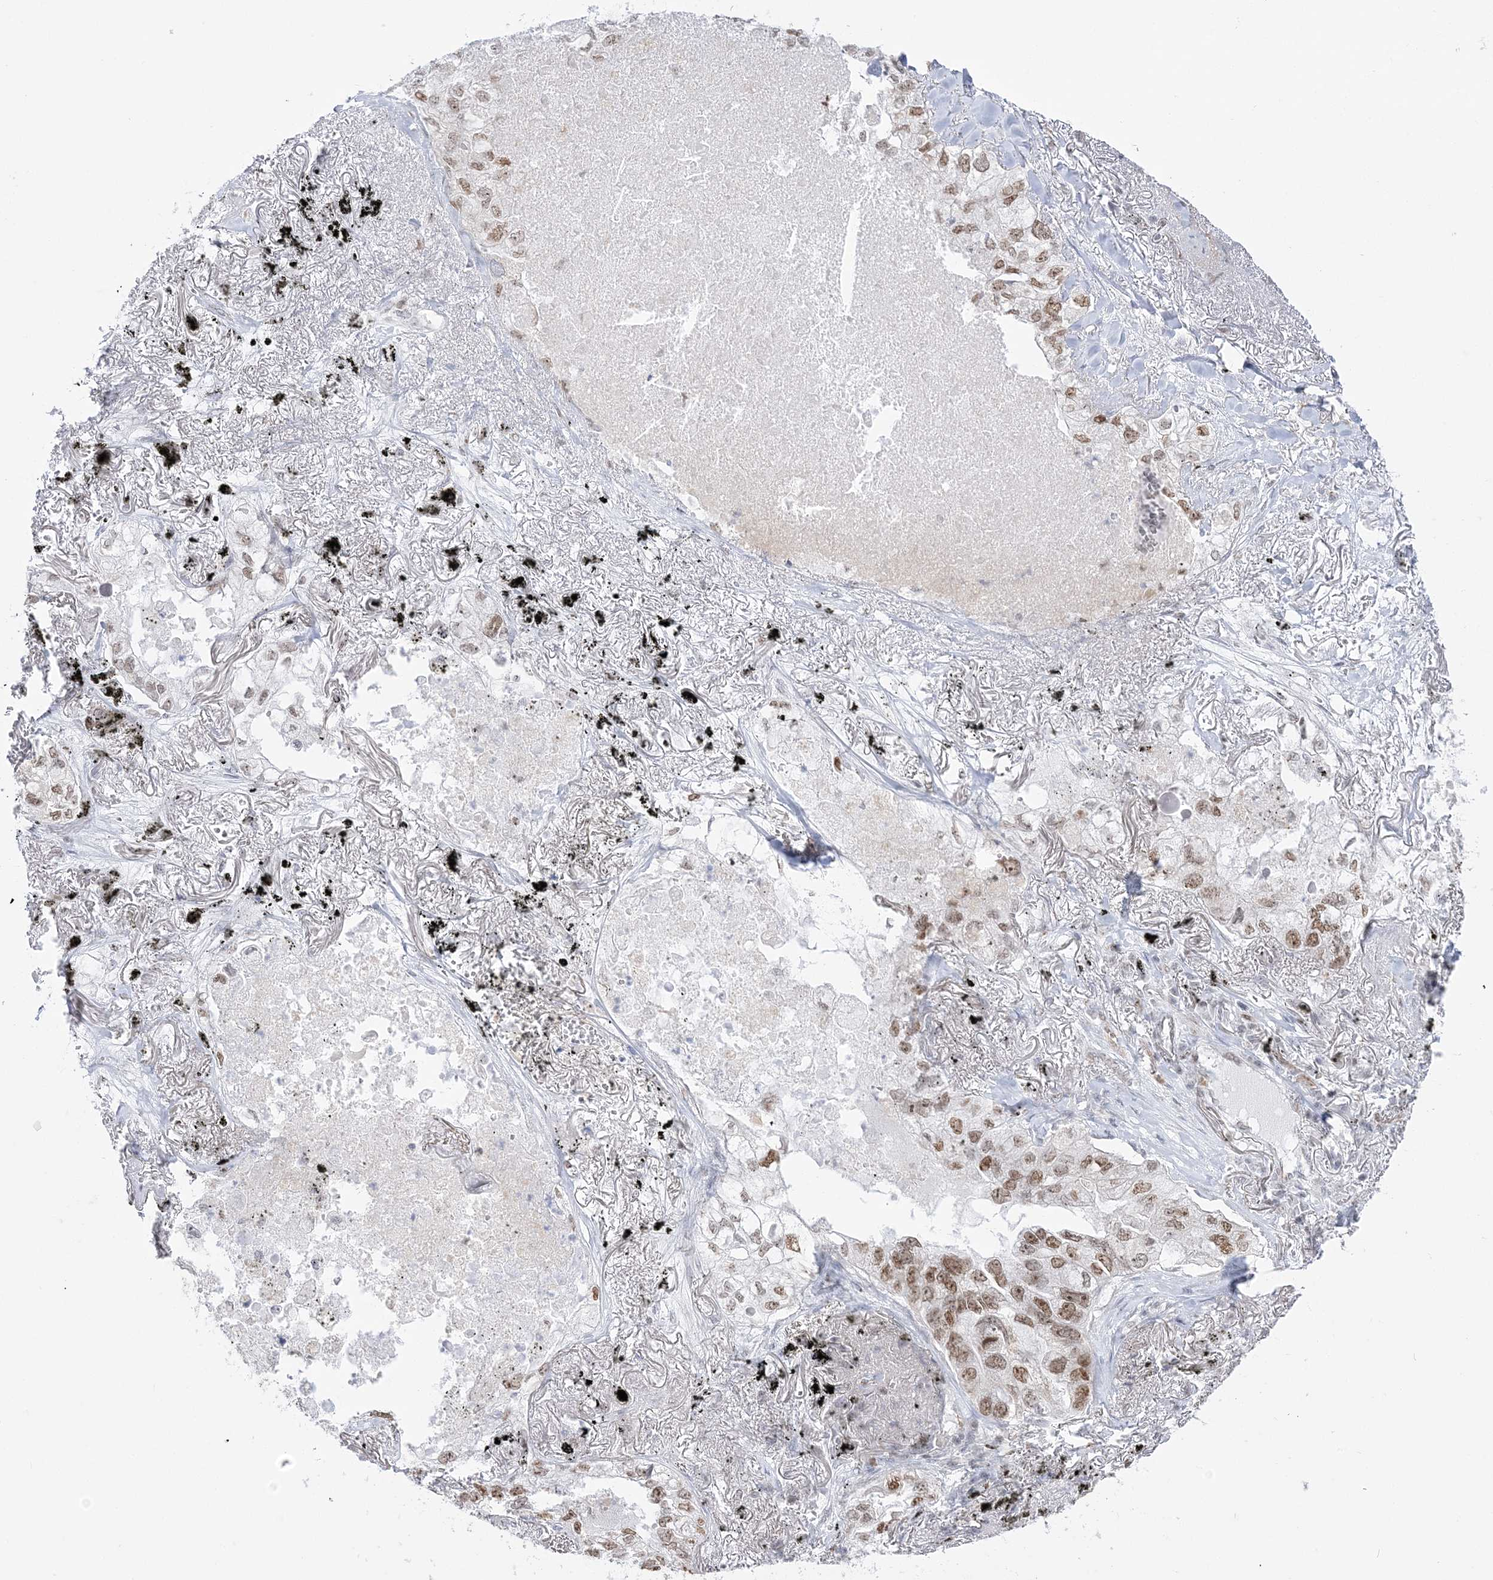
{"staining": {"intensity": "moderate", "quantity": ">75%", "location": "nuclear"}, "tissue": "lung cancer", "cell_type": "Tumor cells", "image_type": "cancer", "snomed": [{"axis": "morphology", "description": "Adenocarcinoma, NOS"}, {"axis": "topography", "description": "Lung"}], "caption": "Immunohistochemical staining of human adenocarcinoma (lung) shows moderate nuclear protein positivity in about >75% of tumor cells. (DAB = brown stain, brightfield microscopy at high magnification).", "gene": "DDX21", "patient": {"sex": "male", "age": 65}}